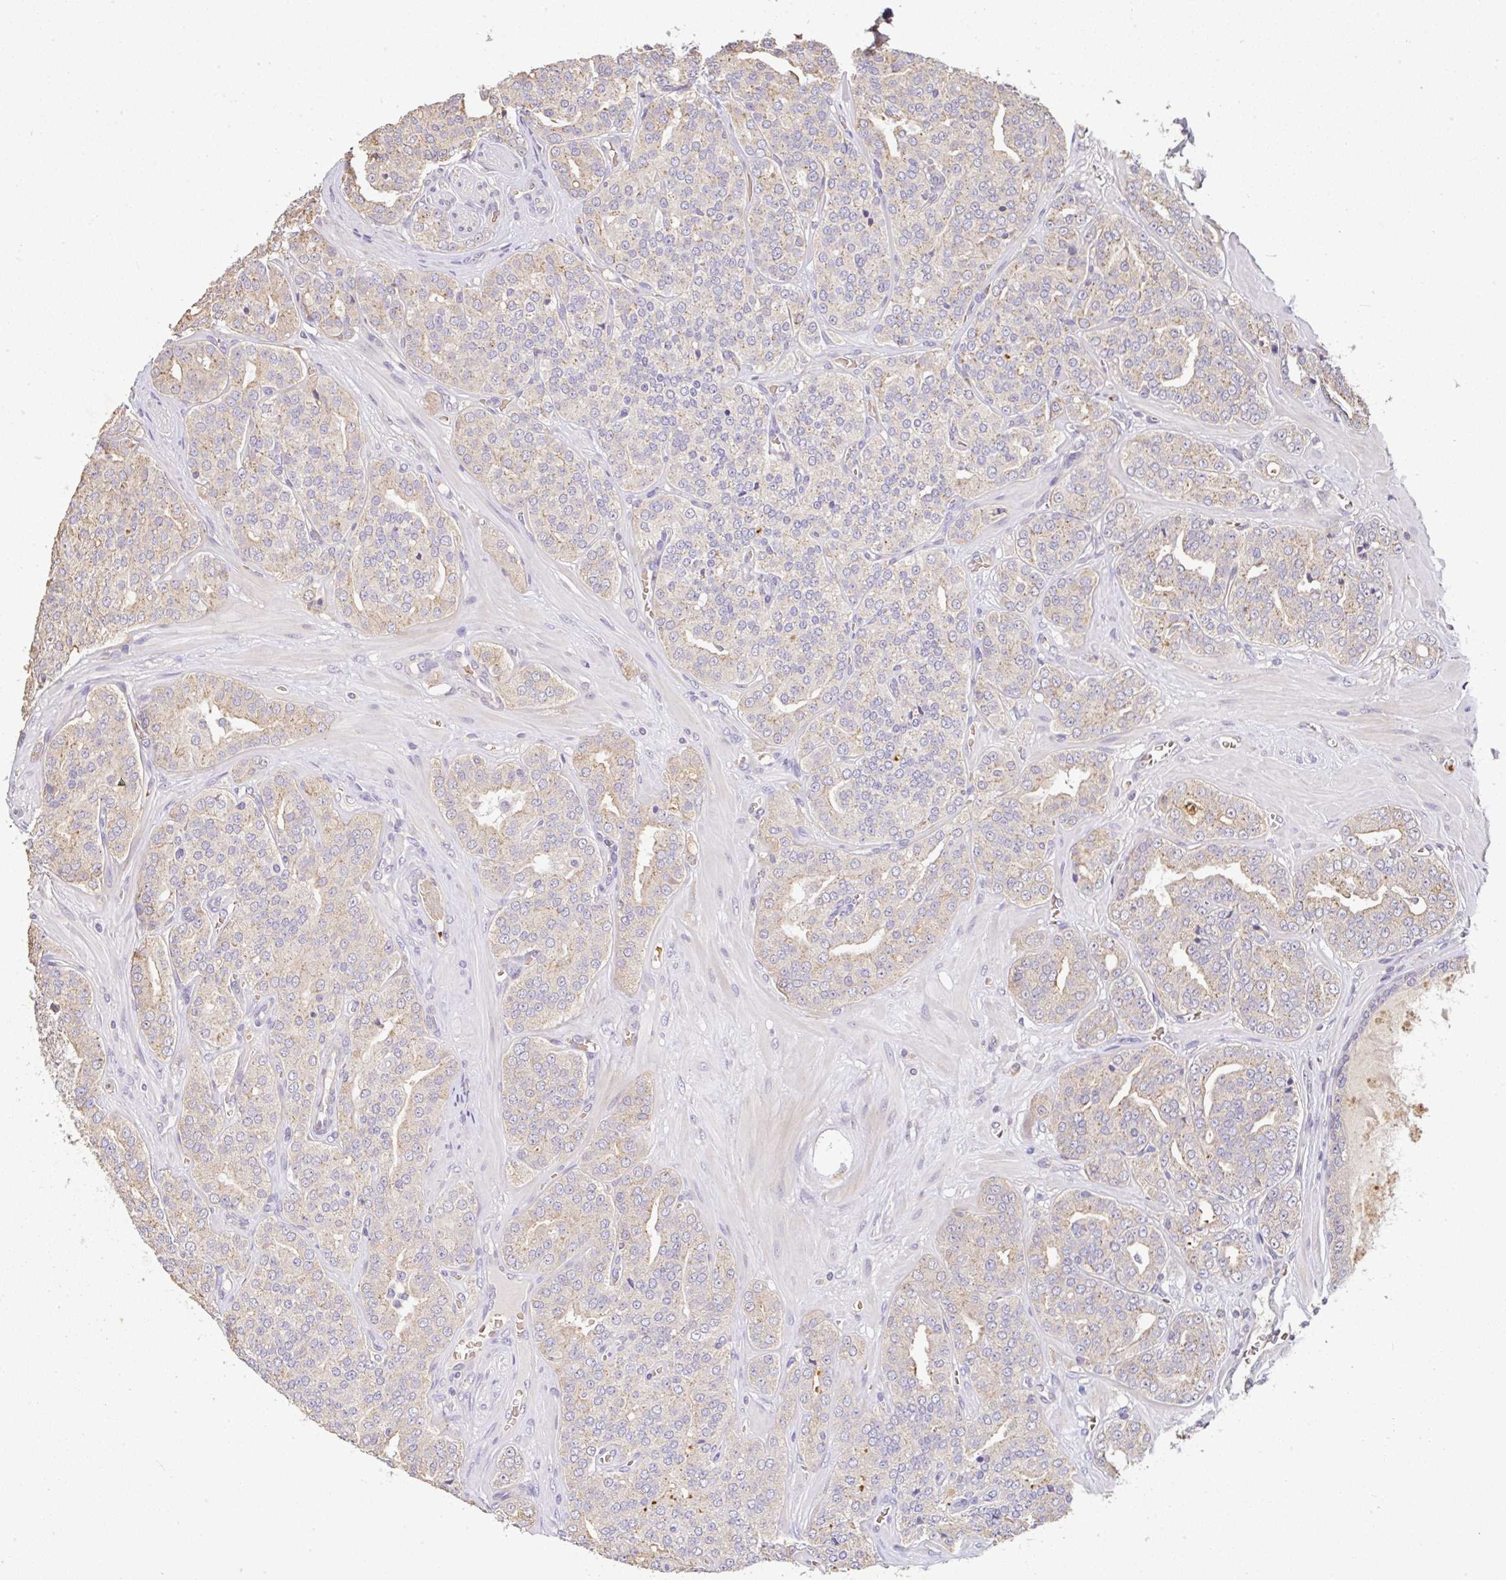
{"staining": {"intensity": "negative", "quantity": "none", "location": "none"}, "tissue": "prostate cancer", "cell_type": "Tumor cells", "image_type": "cancer", "snomed": [{"axis": "morphology", "description": "Adenocarcinoma, High grade"}, {"axis": "topography", "description": "Prostate"}], "caption": "This is an immunohistochemistry histopathology image of prostate cancer. There is no expression in tumor cells.", "gene": "C1QTNF9B", "patient": {"sex": "male", "age": 66}}